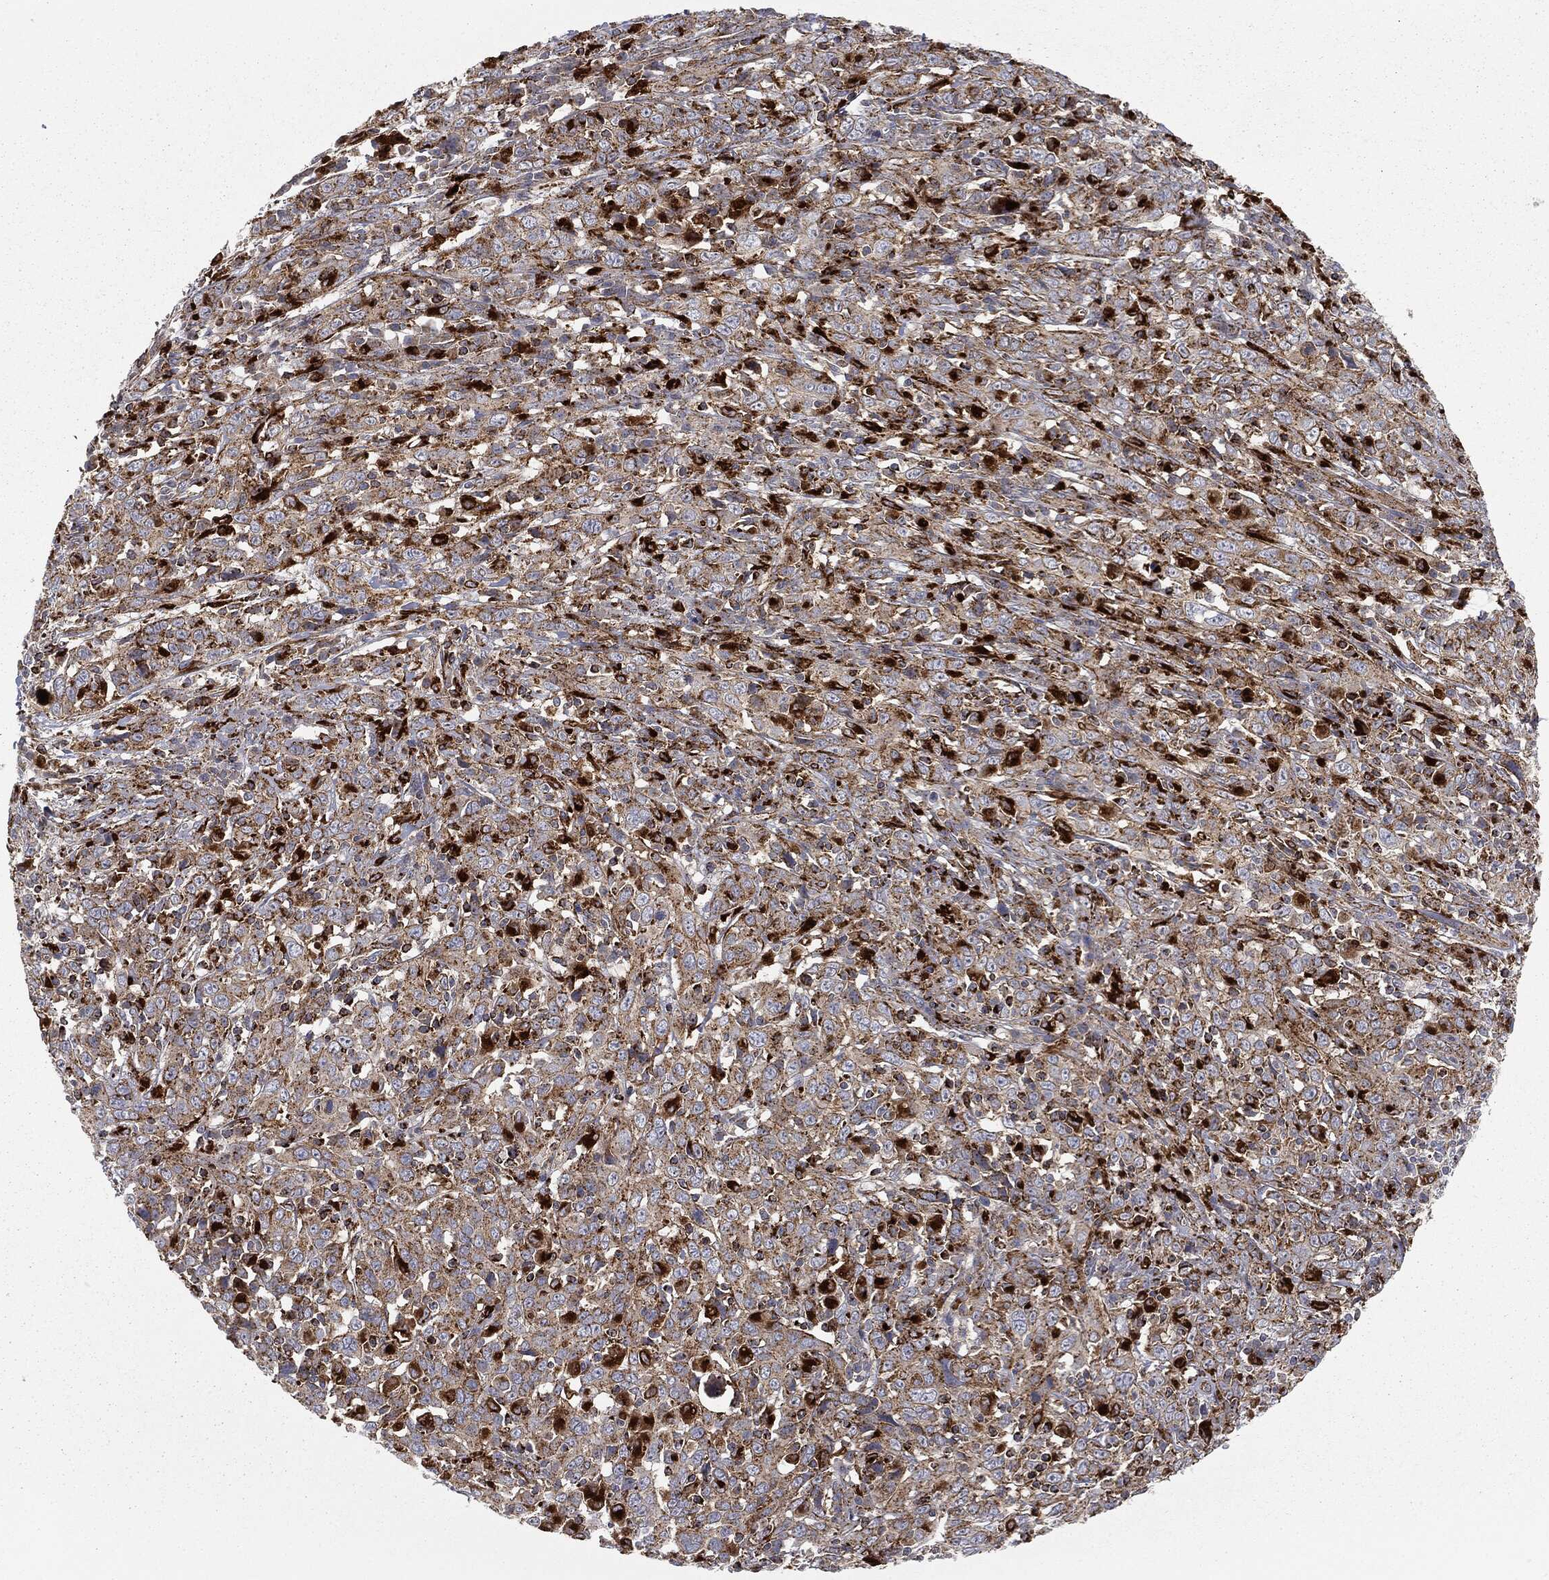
{"staining": {"intensity": "weak", "quantity": ">75%", "location": "cytoplasmic/membranous"}, "tissue": "cervical cancer", "cell_type": "Tumor cells", "image_type": "cancer", "snomed": [{"axis": "morphology", "description": "Squamous cell carcinoma, NOS"}, {"axis": "topography", "description": "Cervix"}], "caption": "Immunohistochemical staining of cervical squamous cell carcinoma demonstrates low levels of weak cytoplasmic/membranous protein positivity in approximately >75% of tumor cells.", "gene": "CTSA", "patient": {"sex": "female", "age": 46}}